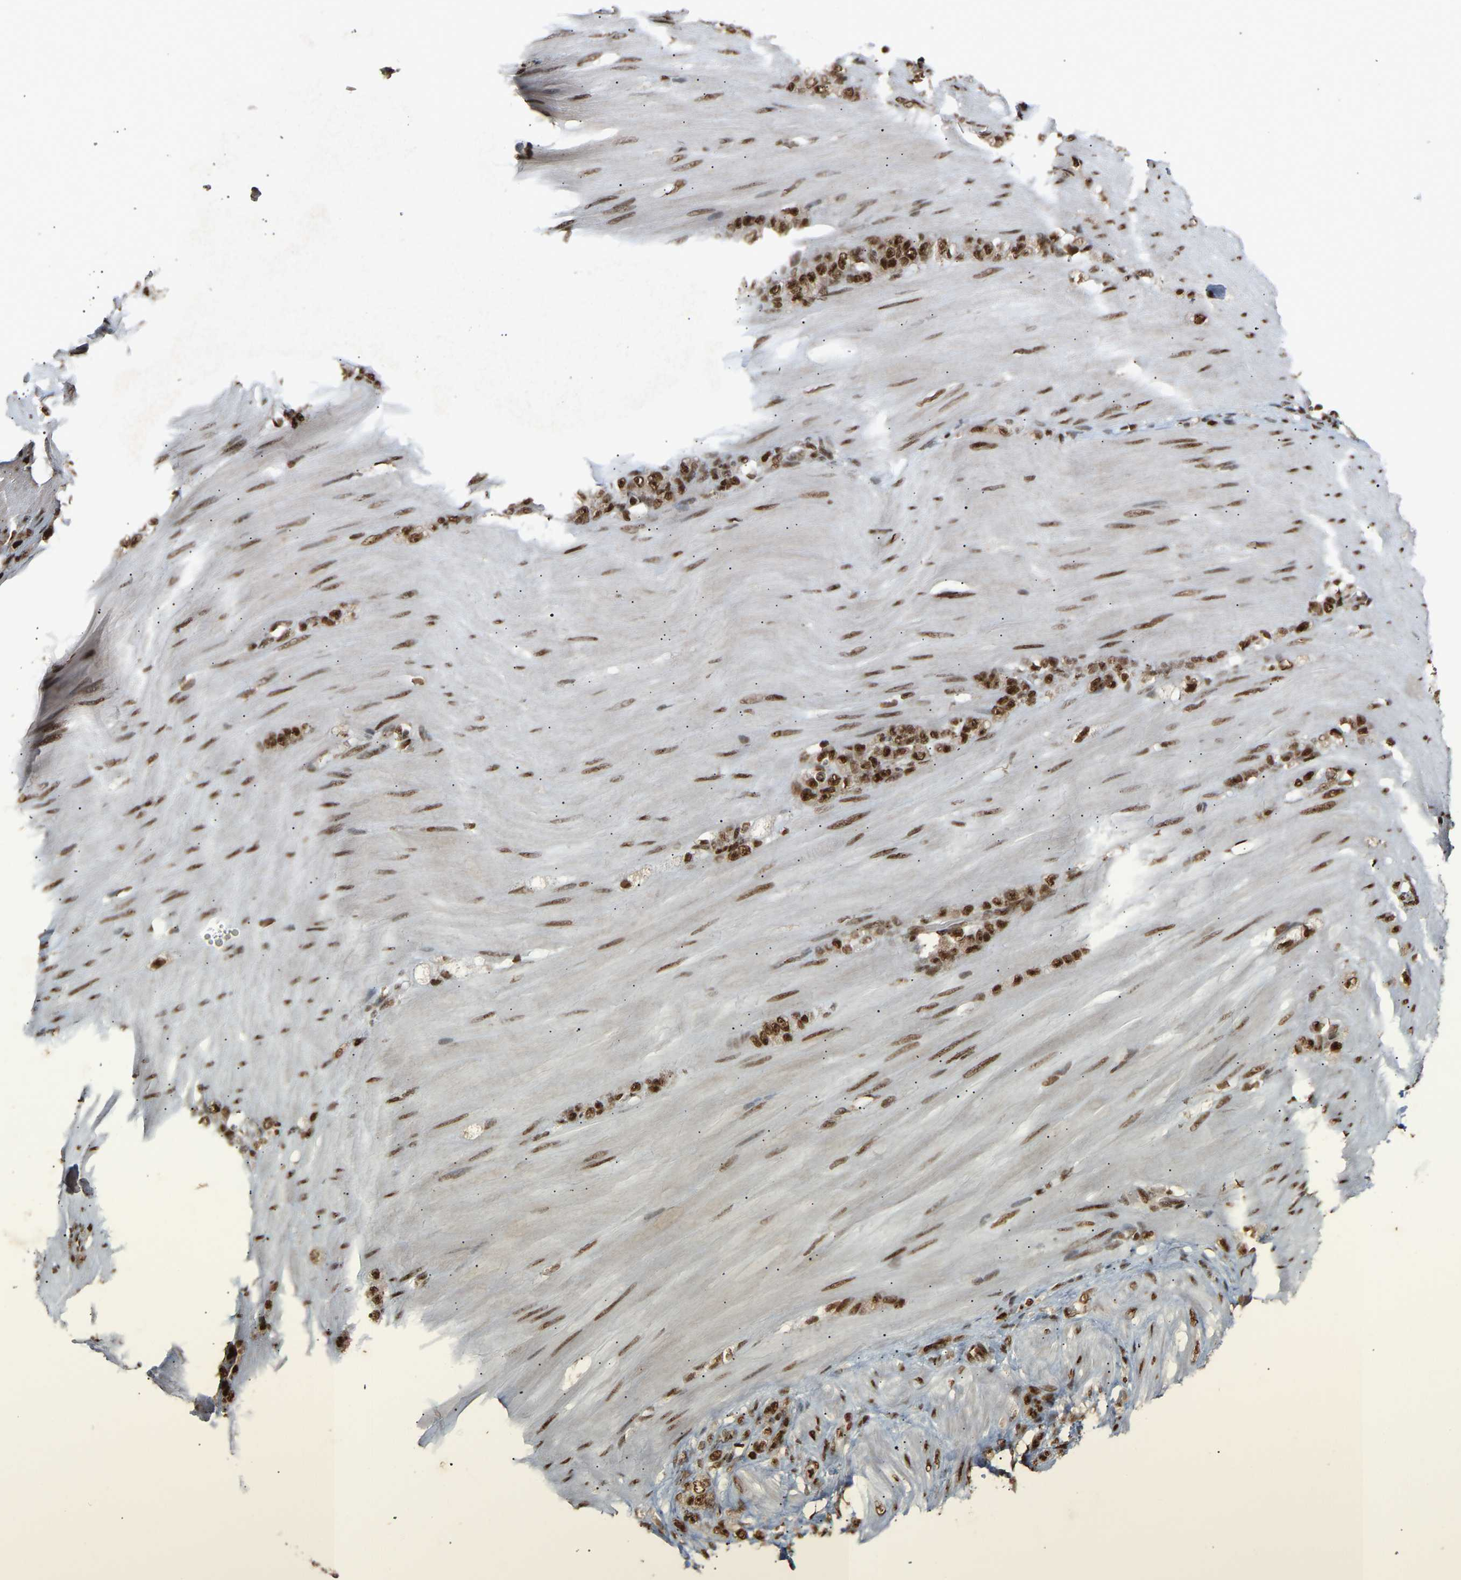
{"staining": {"intensity": "strong", "quantity": ">75%", "location": "nuclear"}, "tissue": "stomach cancer", "cell_type": "Tumor cells", "image_type": "cancer", "snomed": [{"axis": "morphology", "description": "Normal tissue, NOS"}, {"axis": "morphology", "description": "Adenocarcinoma, NOS"}, {"axis": "topography", "description": "Stomach"}], "caption": "This micrograph shows stomach cancer (adenocarcinoma) stained with immunohistochemistry to label a protein in brown. The nuclear of tumor cells show strong positivity for the protein. Nuclei are counter-stained blue.", "gene": "ALYREF", "patient": {"sex": "male", "age": 82}}